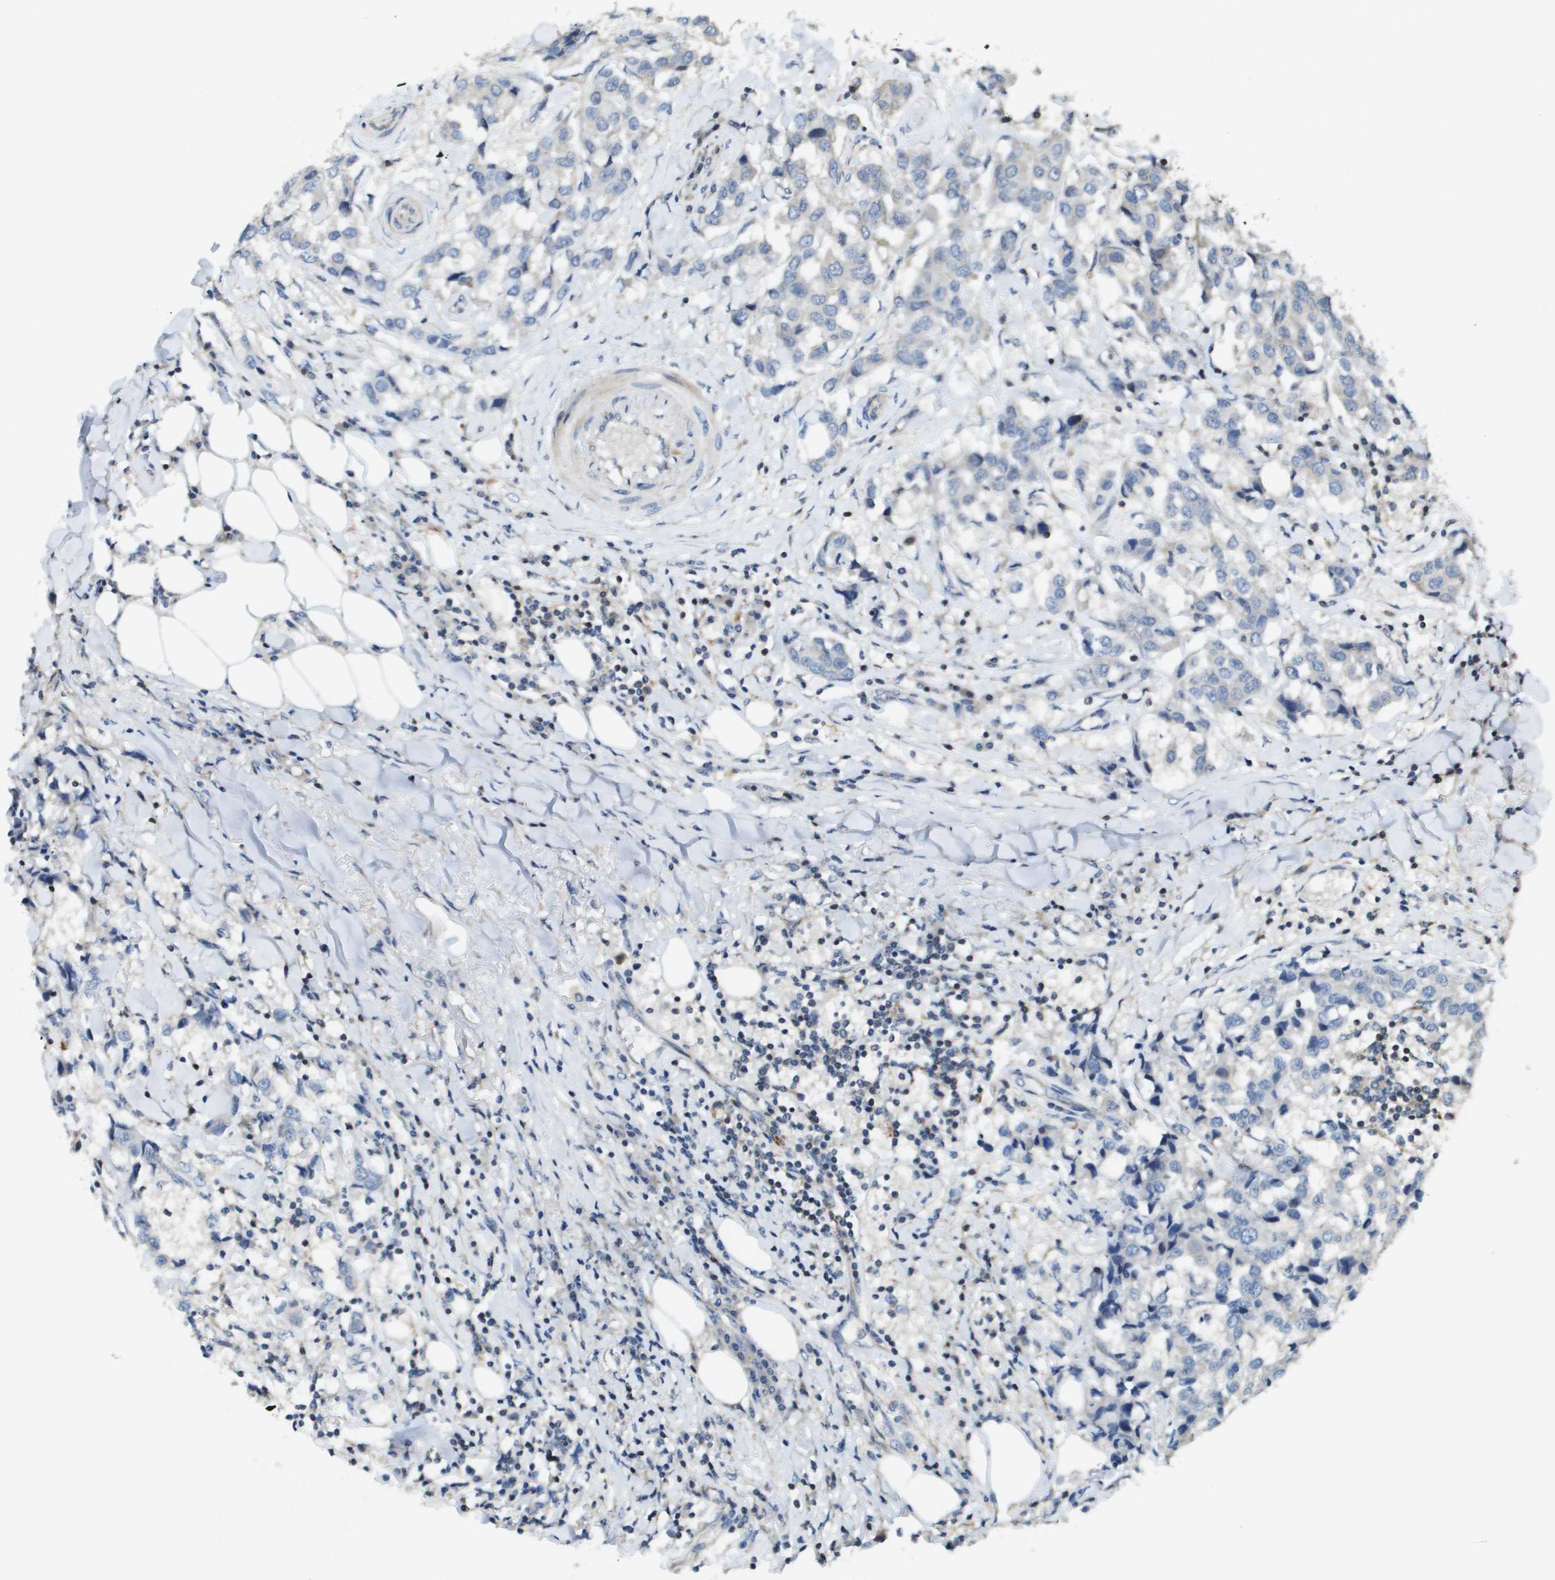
{"staining": {"intensity": "negative", "quantity": "none", "location": "none"}, "tissue": "breast cancer", "cell_type": "Tumor cells", "image_type": "cancer", "snomed": [{"axis": "morphology", "description": "Duct carcinoma"}, {"axis": "topography", "description": "Breast"}], "caption": "IHC photomicrograph of neoplastic tissue: human intraductal carcinoma (breast) stained with DAB (3,3'-diaminobenzidine) demonstrates no significant protein positivity in tumor cells. (Stains: DAB (3,3'-diaminobenzidine) IHC with hematoxylin counter stain, Microscopy: brightfield microscopy at high magnification).", "gene": "SCN4B", "patient": {"sex": "female", "age": 80}}